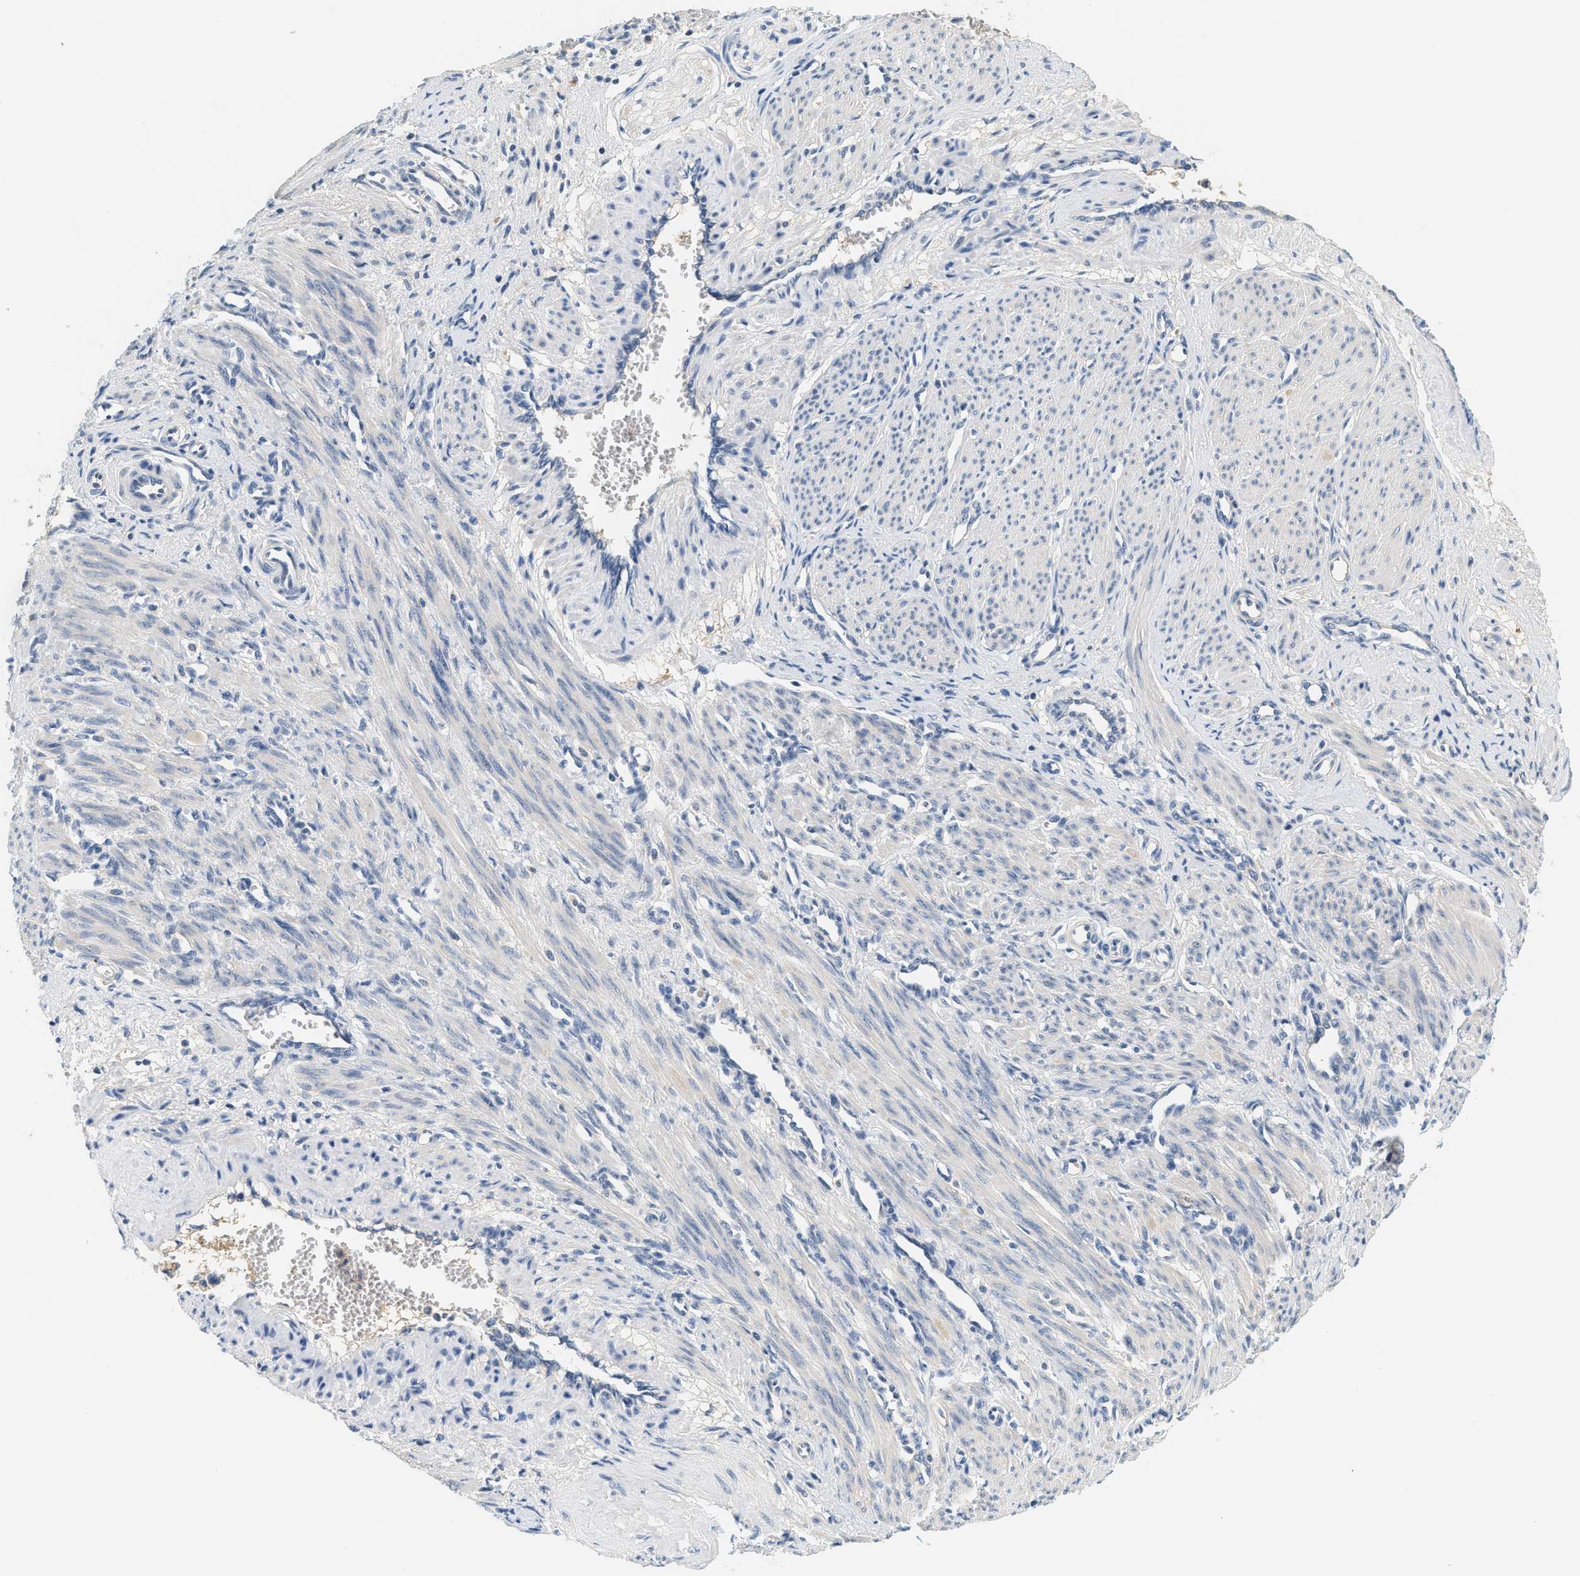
{"staining": {"intensity": "weak", "quantity": "<25%", "location": "cytoplasmic/membranous"}, "tissue": "smooth muscle", "cell_type": "Smooth muscle cells", "image_type": "normal", "snomed": [{"axis": "morphology", "description": "Normal tissue, NOS"}, {"axis": "topography", "description": "Endometrium"}], "caption": "Smooth muscle was stained to show a protein in brown. There is no significant staining in smooth muscle cells. (Brightfield microscopy of DAB IHC at high magnification).", "gene": "SLC35E1", "patient": {"sex": "female", "age": 33}}